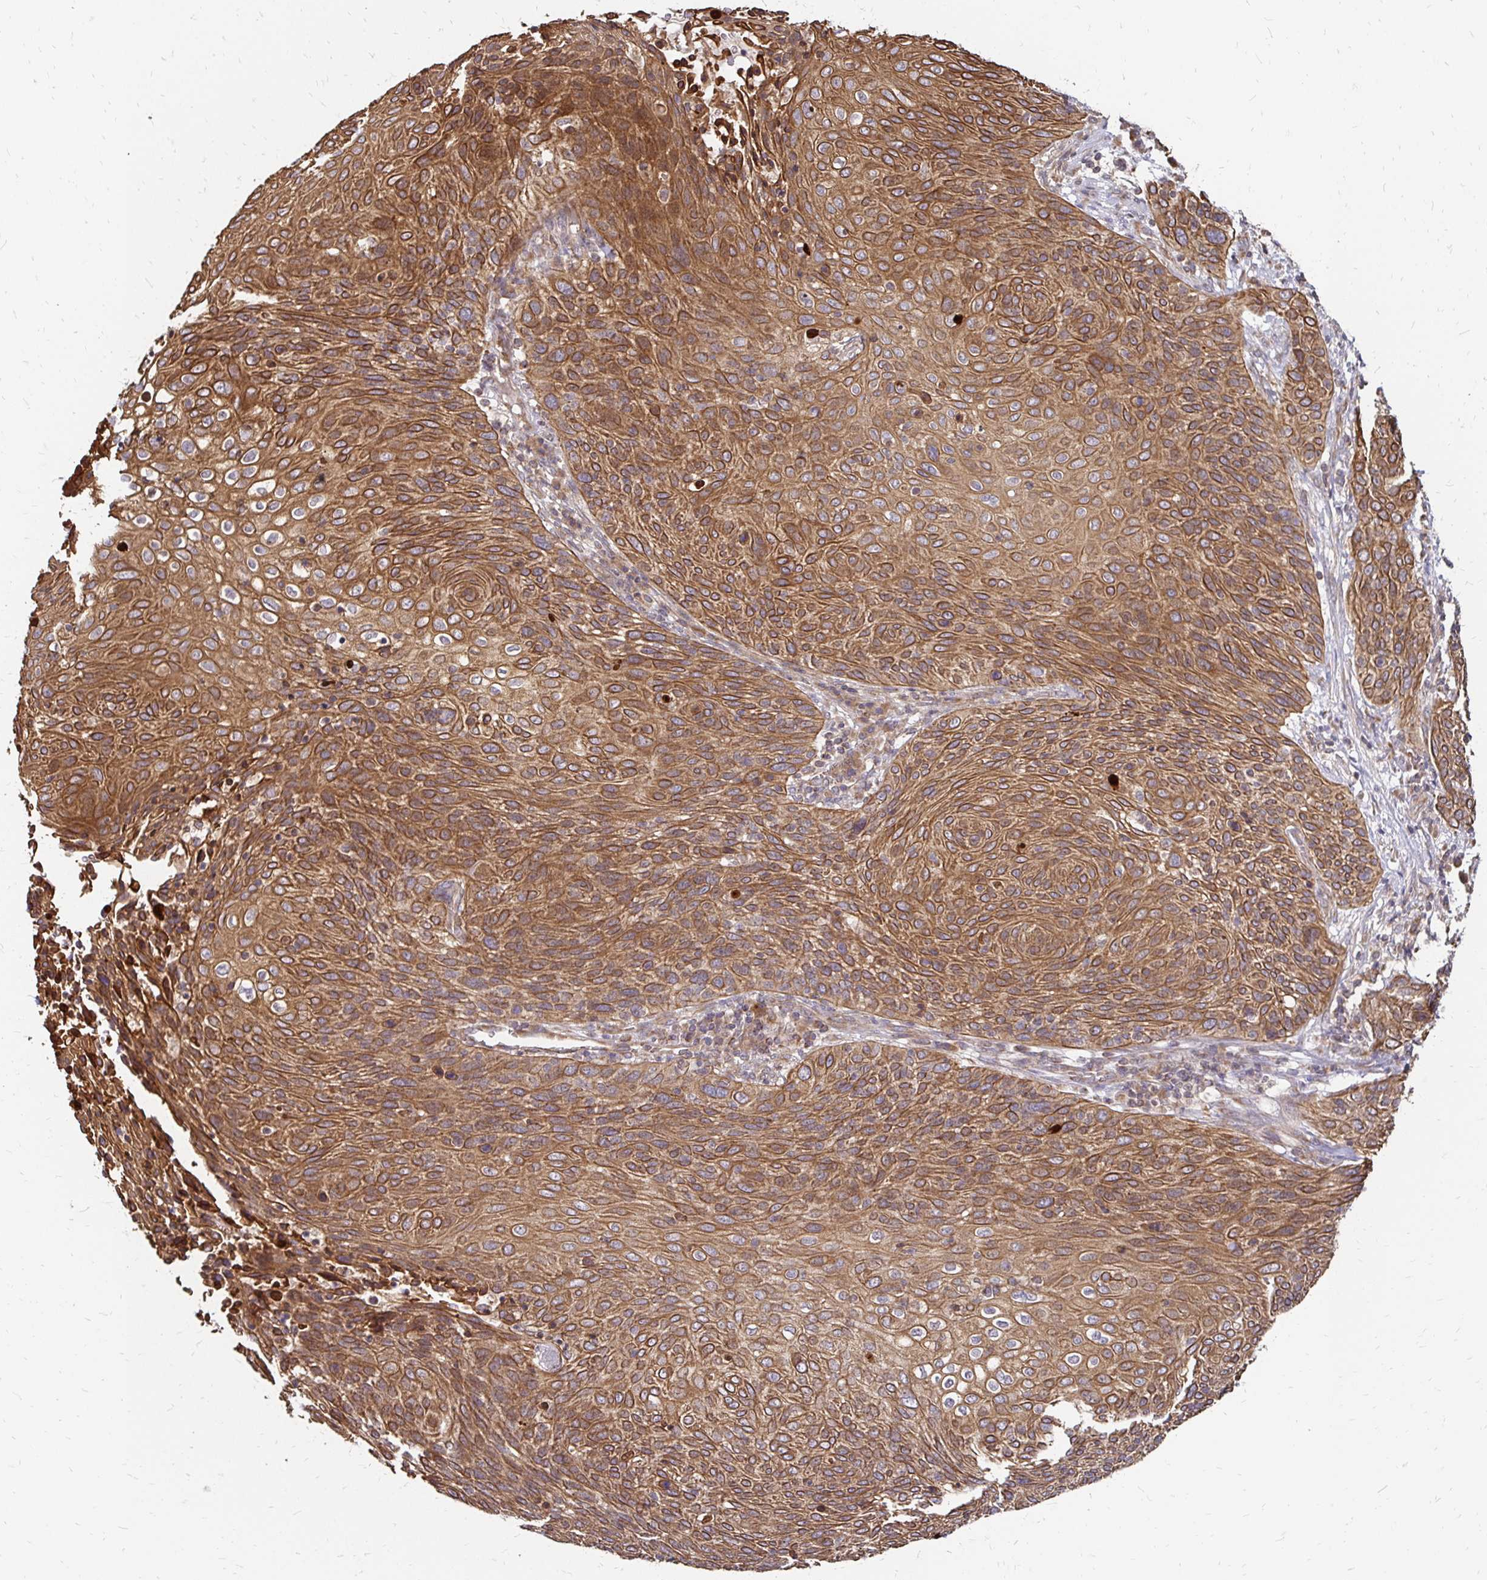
{"staining": {"intensity": "strong", "quantity": ">75%", "location": "cytoplasmic/membranous"}, "tissue": "cervical cancer", "cell_type": "Tumor cells", "image_type": "cancer", "snomed": [{"axis": "morphology", "description": "Squamous cell carcinoma, NOS"}, {"axis": "topography", "description": "Cervix"}], "caption": "Immunohistochemical staining of human cervical cancer displays high levels of strong cytoplasmic/membranous protein expression in about >75% of tumor cells.", "gene": "ZW10", "patient": {"sex": "female", "age": 31}}